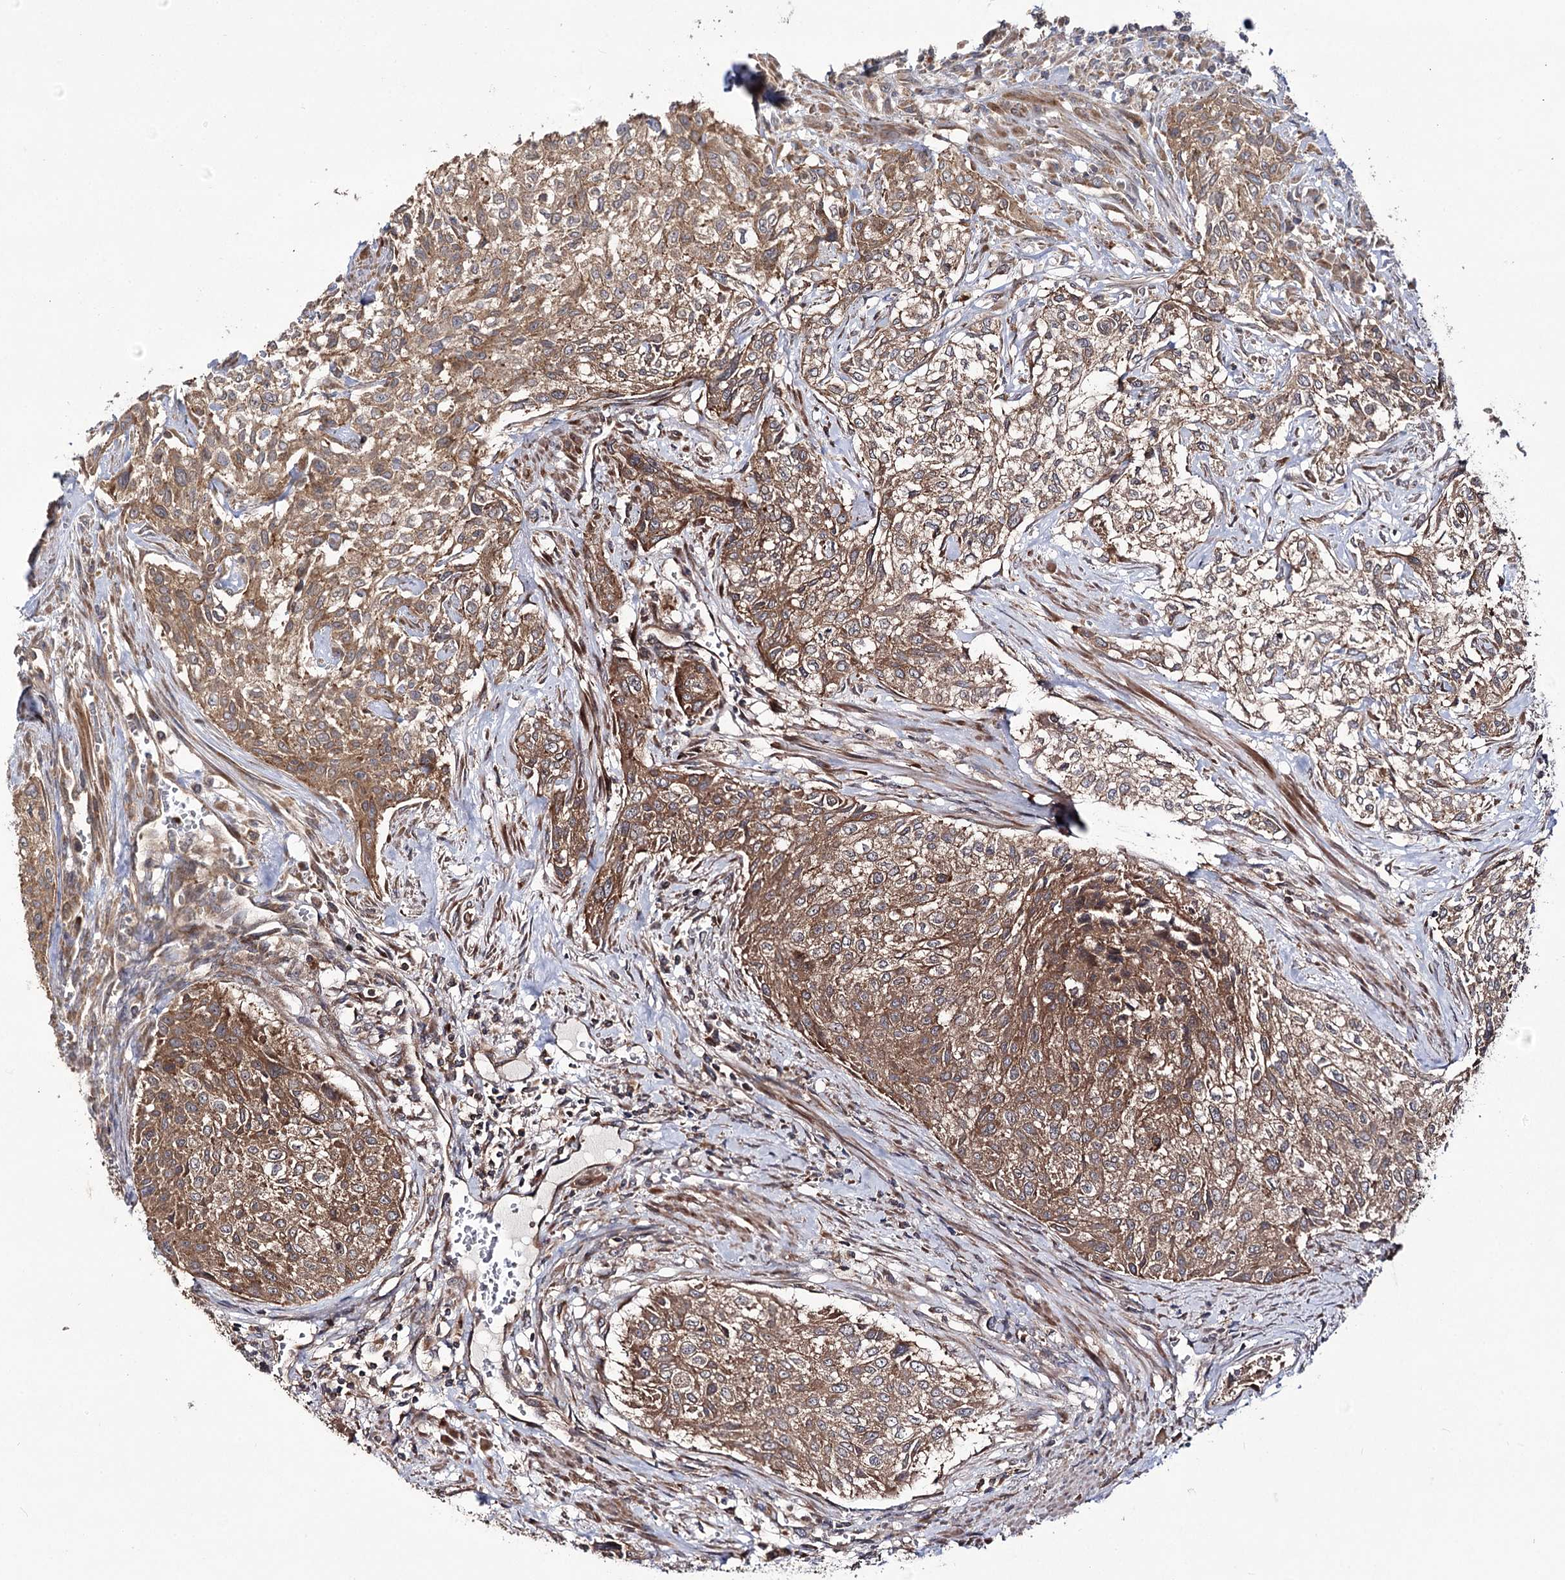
{"staining": {"intensity": "moderate", "quantity": ">75%", "location": "cytoplasmic/membranous"}, "tissue": "urothelial cancer", "cell_type": "Tumor cells", "image_type": "cancer", "snomed": [{"axis": "morphology", "description": "Normal tissue, NOS"}, {"axis": "morphology", "description": "Urothelial carcinoma, NOS"}, {"axis": "topography", "description": "Urinary bladder"}, {"axis": "topography", "description": "Peripheral nerve tissue"}], "caption": "A brown stain labels moderate cytoplasmic/membranous staining of a protein in urothelial cancer tumor cells.", "gene": "VPS37B", "patient": {"sex": "male", "age": 35}}